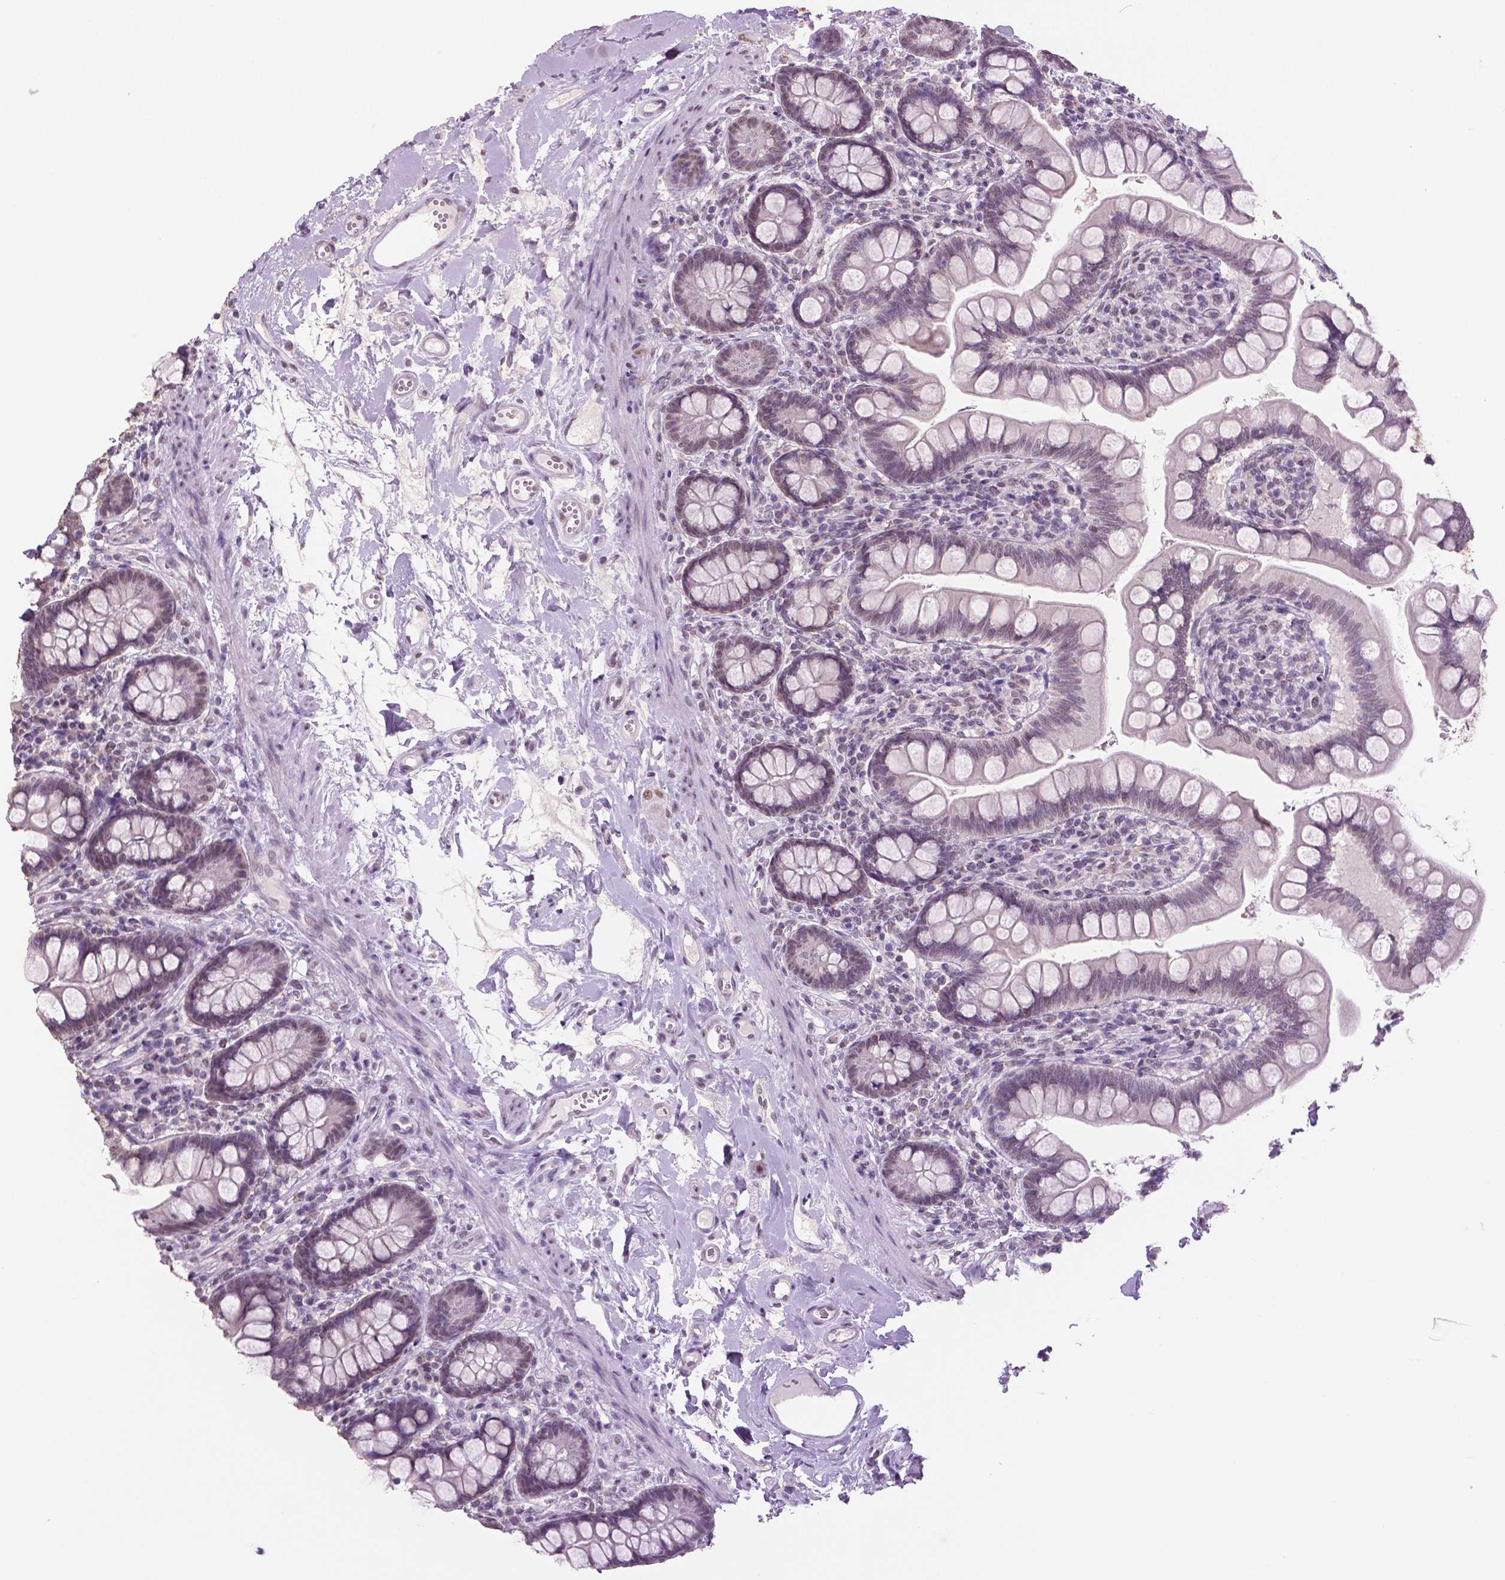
{"staining": {"intensity": "weak", "quantity": "<25%", "location": "nuclear"}, "tissue": "small intestine", "cell_type": "Glandular cells", "image_type": "normal", "snomed": [{"axis": "morphology", "description": "Normal tissue, NOS"}, {"axis": "topography", "description": "Small intestine"}], "caption": "Glandular cells are negative for brown protein staining in unremarkable small intestine. The staining was performed using DAB (3,3'-diaminobenzidine) to visualize the protein expression in brown, while the nuclei were stained in blue with hematoxylin (Magnification: 20x).", "gene": "IGF2BP1", "patient": {"sex": "female", "age": 56}}